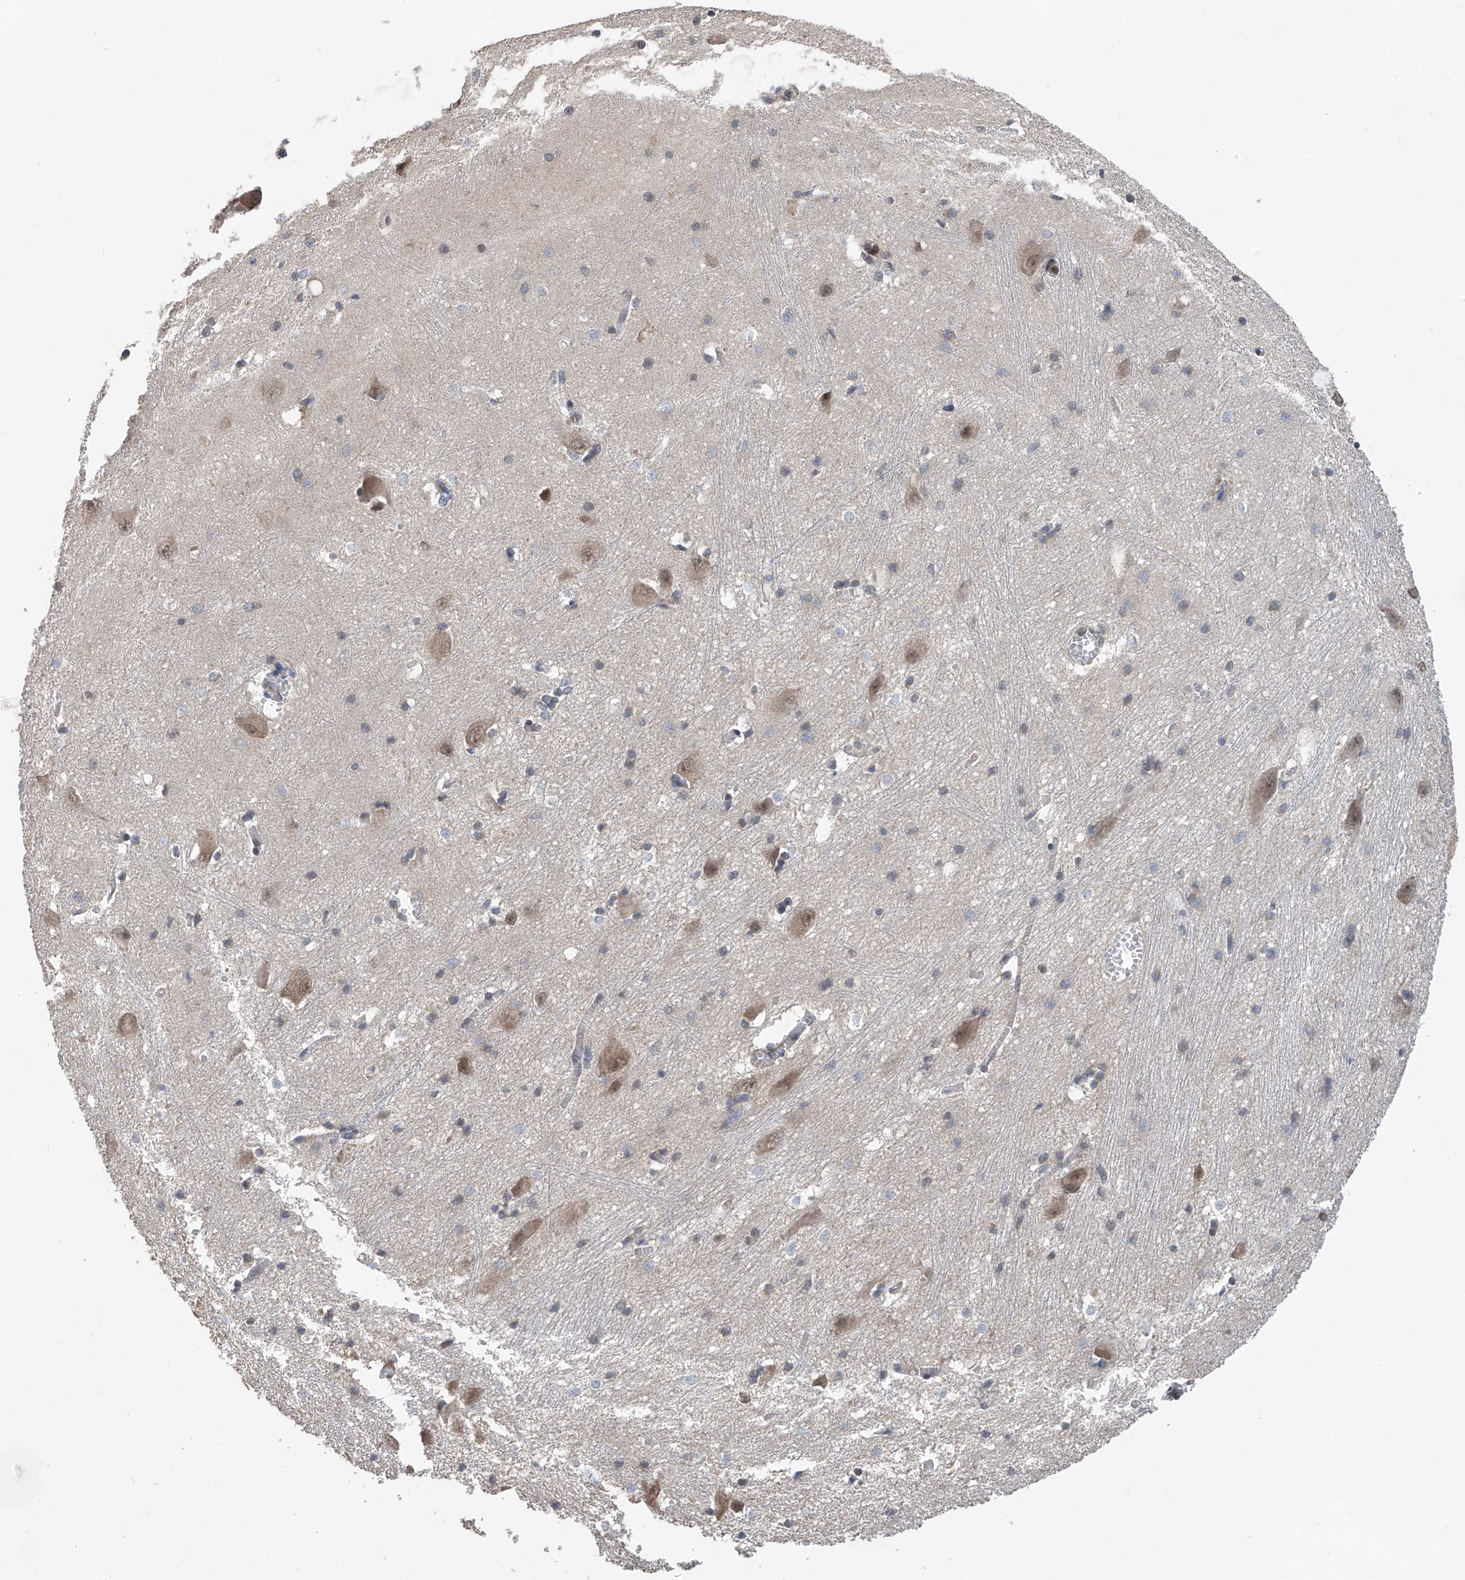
{"staining": {"intensity": "weak", "quantity": "<25%", "location": "nuclear"}, "tissue": "caudate", "cell_type": "Glial cells", "image_type": "normal", "snomed": [{"axis": "morphology", "description": "Normal tissue, NOS"}, {"axis": "topography", "description": "Lateral ventricle wall"}], "caption": "Caudate was stained to show a protein in brown. There is no significant staining in glial cells. The staining was performed using DAB to visualize the protein expression in brown, while the nuclei were stained in blue with hematoxylin (Magnification: 20x).", "gene": "DNAJC9", "patient": {"sex": "male", "age": 37}}